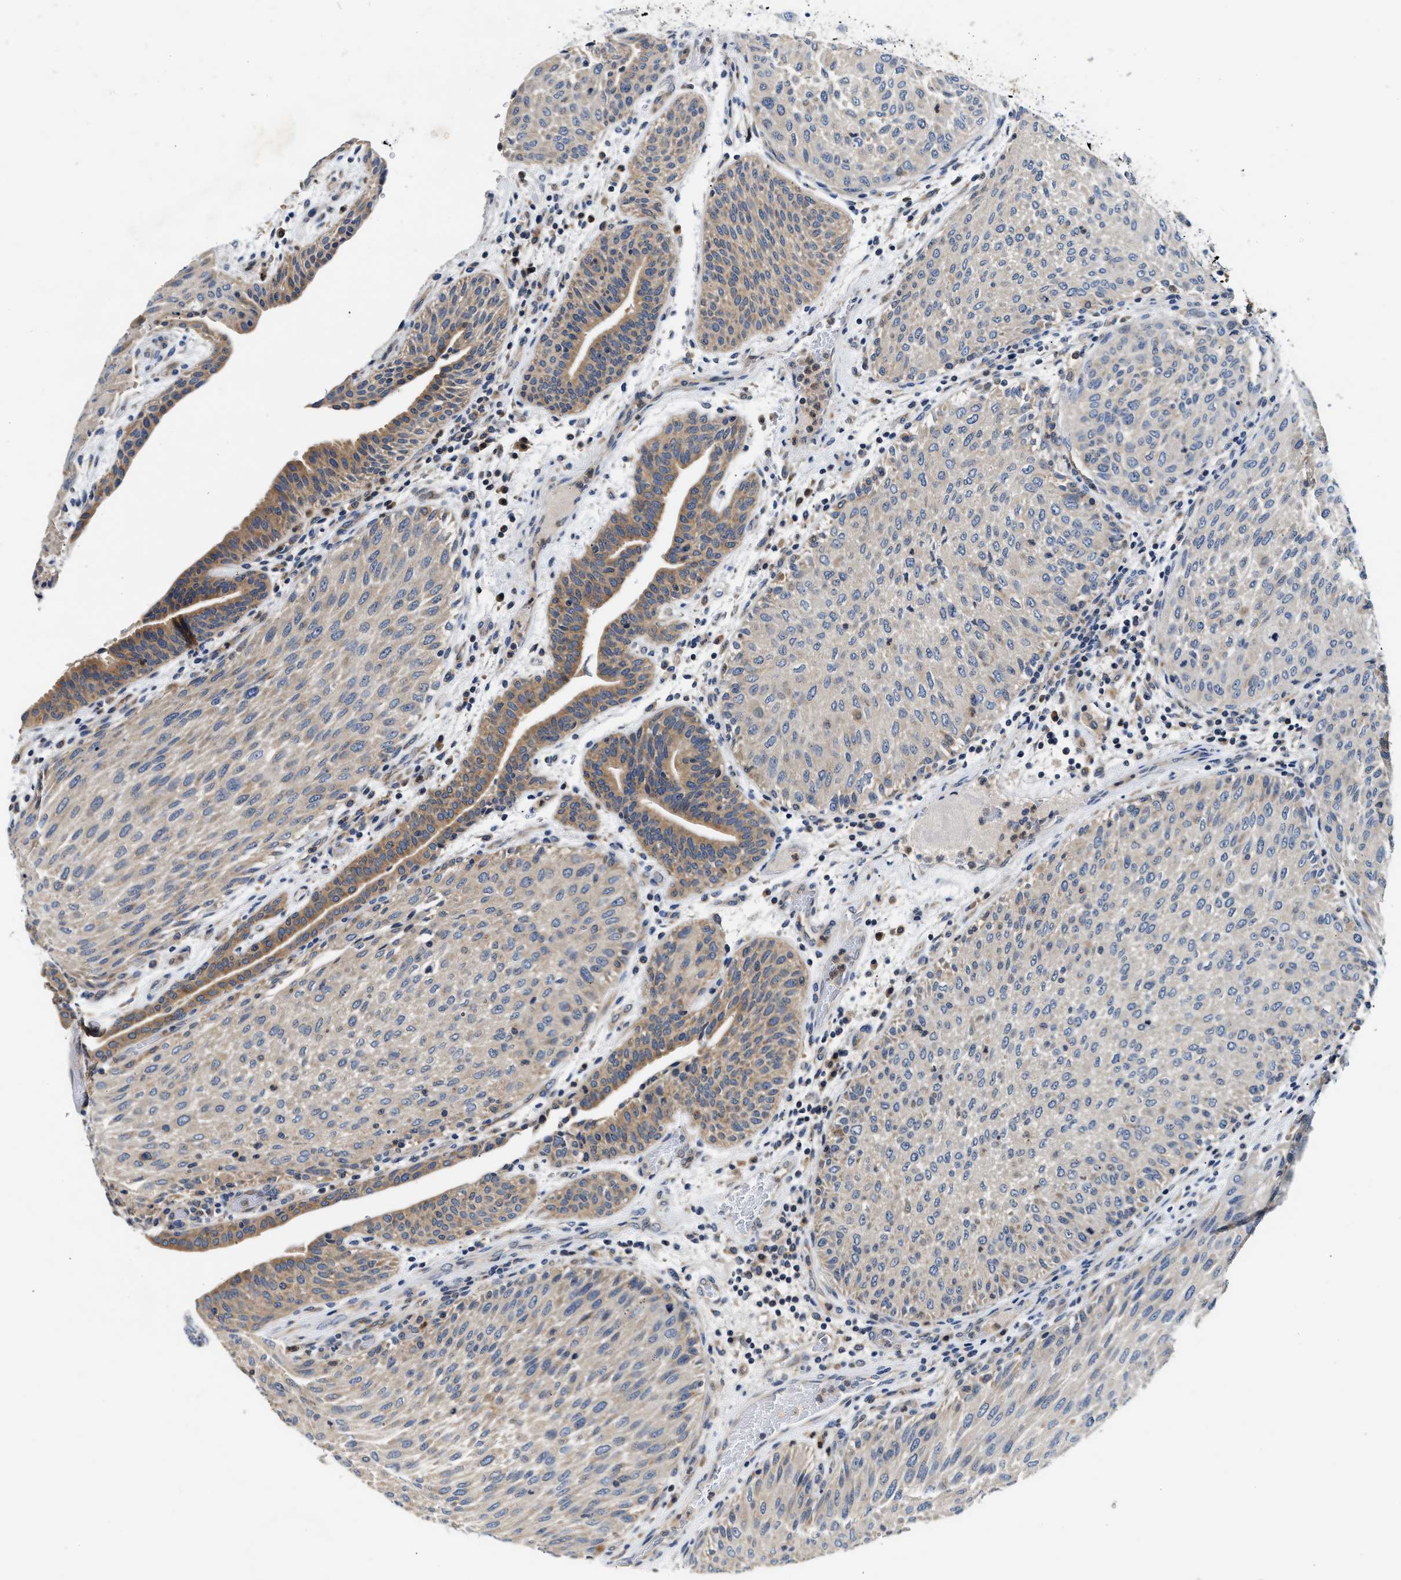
{"staining": {"intensity": "moderate", "quantity": "<25%", "location": "cytoplasmic/membranous"}, "tissue": "urothelial cancer", "cell_type": "Tumor cells", "image_type": "cancer", "snomed": [{"axis": "morphology", "description": "Urothelial carcinoma, Low grade"}, {"axis": "morphology", "description": "Urothelial carcinoma, High grade"}, {"axis": "topography", "description": "Urinary bladder"}], "caption": "Immunohistochemistry (IHC) (DAB) staining of urothelial carcinoma (low-grade) displays moderate cytoplasmic/membranous protein staining in approximately <25% of tumor cells.", "gene": "FAM185A", "patient": {"sex": "male", "age": 35}}